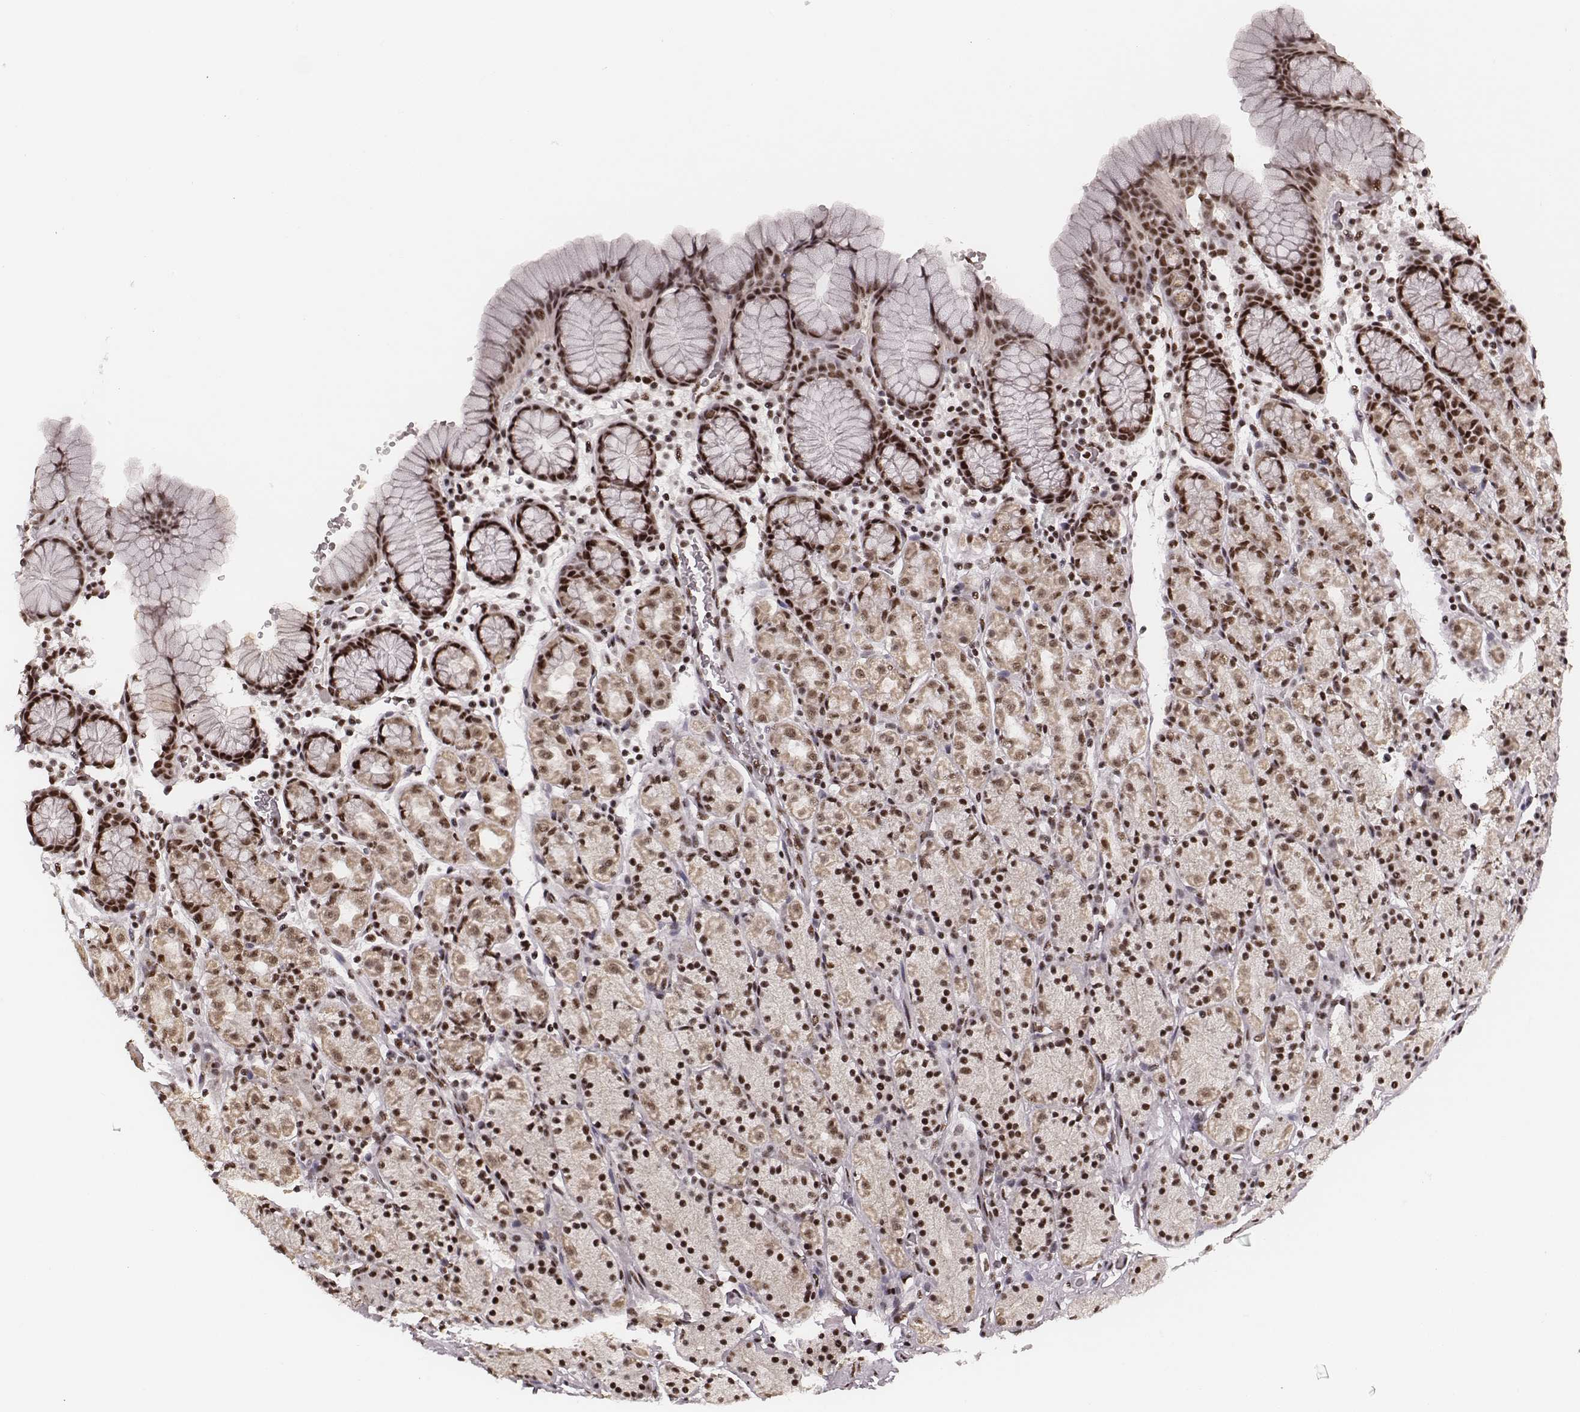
{"staining": {"intensity": "strong", "quantity": ">75%", "location": "nuclear"}, "tissue": "stomach", "cell_type": "Glandular cells", "image_type": "normal", "snomed": [{"axis": "morphology", "description": "Normal tissue, NOS"}, {"axis": "topography", "description": "Stomach, upper"}, {"axis": "topography", "description": "Stomach"}], "caption": "Immunohistochemistry photomicrograph of benign stomach: human stomach stained using immunohistochemistry shows high levels of strong protein expression localized specifically in the nuclear of glandular cells, appearing as a nuclear brown color.", "gene": "LUC7L", "patient": {"sex": "male", "age": 62}}